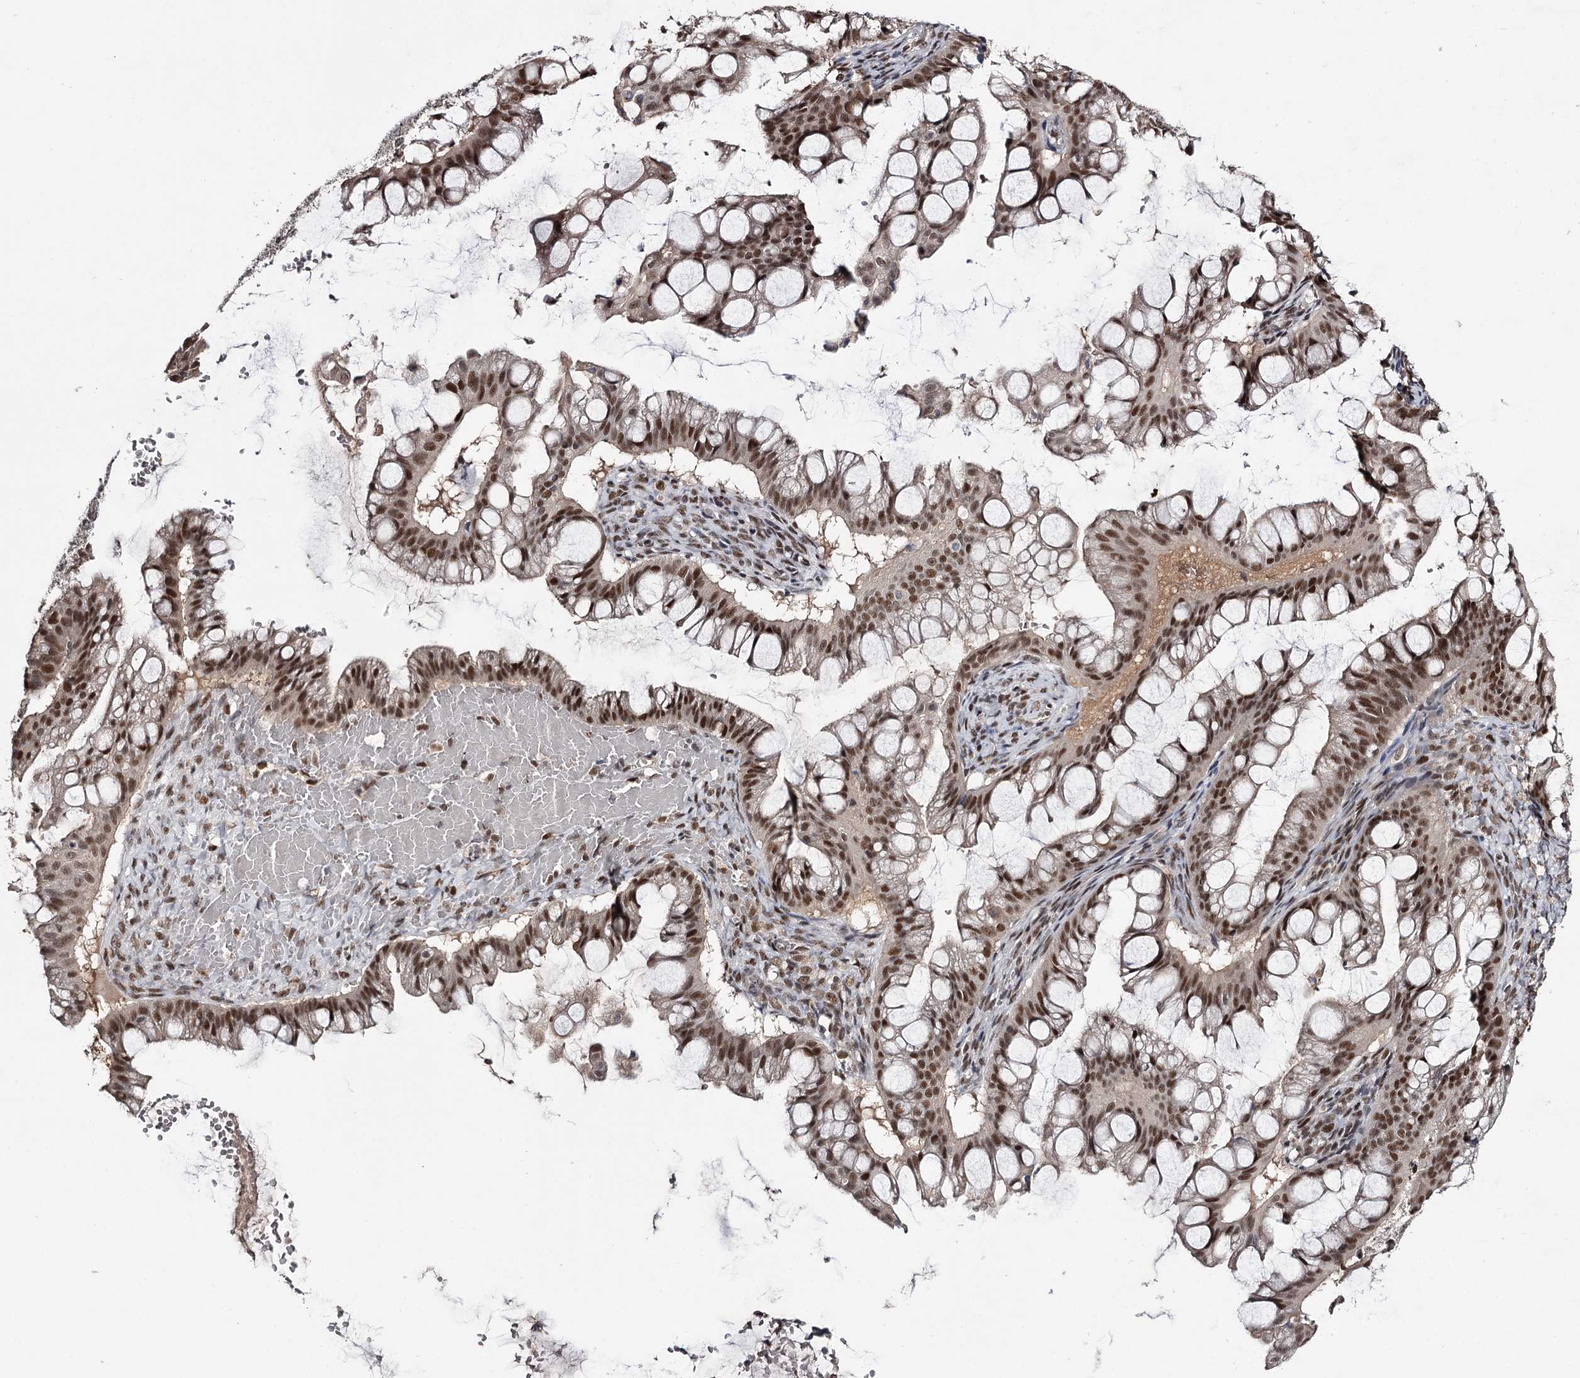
{"staining": {"intensity": "strong", "quantity": ">75%", "location": "nuclear"}, "tissue": "ovarian cancer", "cell_type": "Tumor cells", "image_type": "cancer", "snomed": [{"axis": "morphology", "description": "Cystadenocarcinoma, mucinous, NOS"}, {"axis": "topography", "description": "Ovary"}], "caption": "This is a histology image of IHC staining of ovarian mucinous cystadenocarcinoma, which shows strong staining in the nuclear of tumor cells.", "gene": "TTC33", "patient": {"sex": "female", "age": 73}}